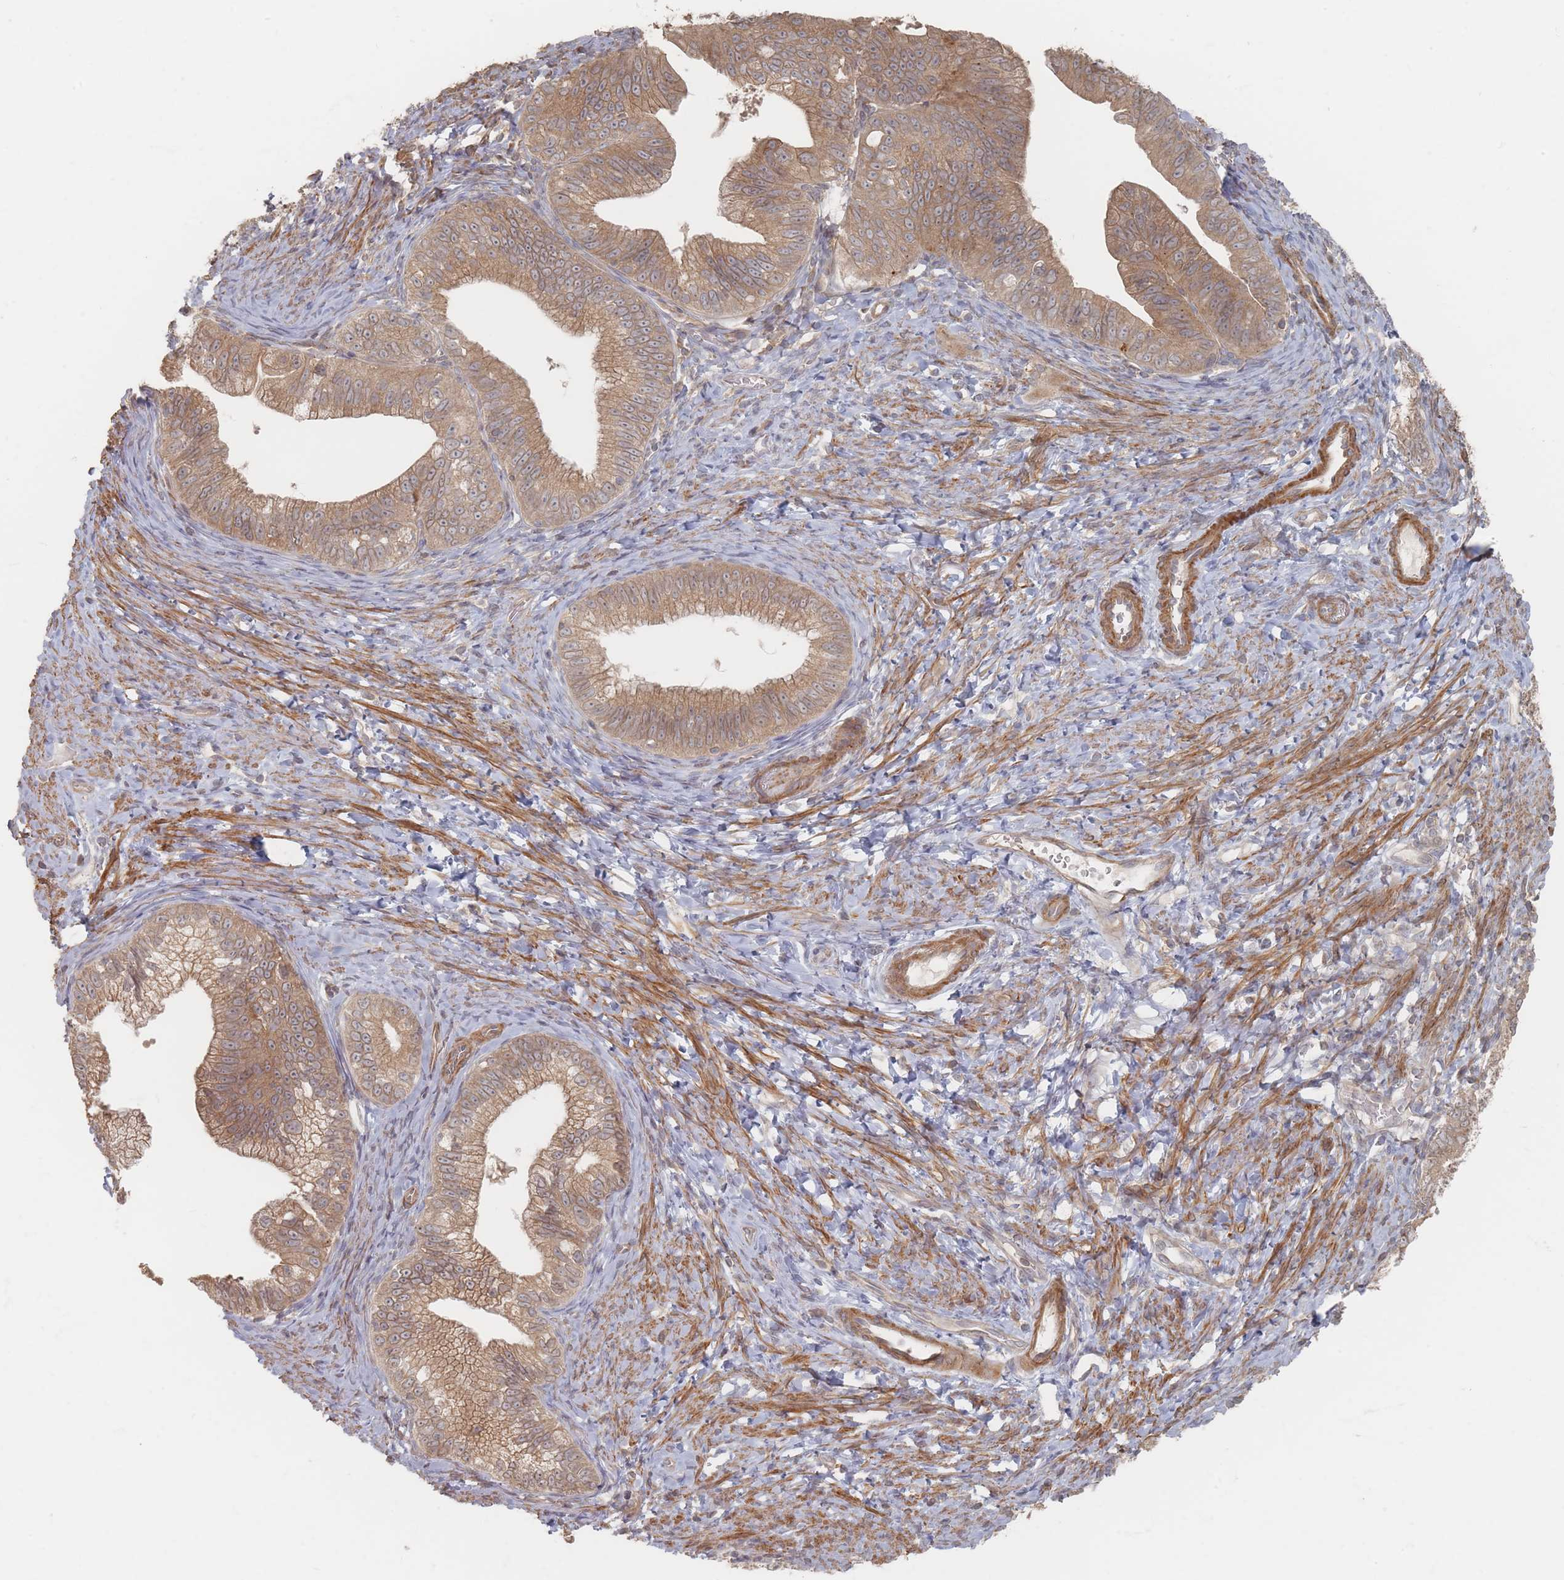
{"staining": {"intensity": "moderate", "quantity": ">75%", "location": "cytoplasmic/membranous"}, "tissue": "pancreatic cancer", "cell_type": "Tumor cells", "image_type": "cancer", "snomed": [{"axis": "morphology", "description": "Adenocarcinoma, NOS"}, {"axis": "topography", "description": "Pancreas"}], "caption": "Brown immunohistochemical staining in human pancreatic cancer (adenocarcinoma) demonstrates moderate cytoplasmic/membranous positivity in about >75% of tumor cells.", "gene": "GLE1", "patient": {"sex": "male", "age": 70}}